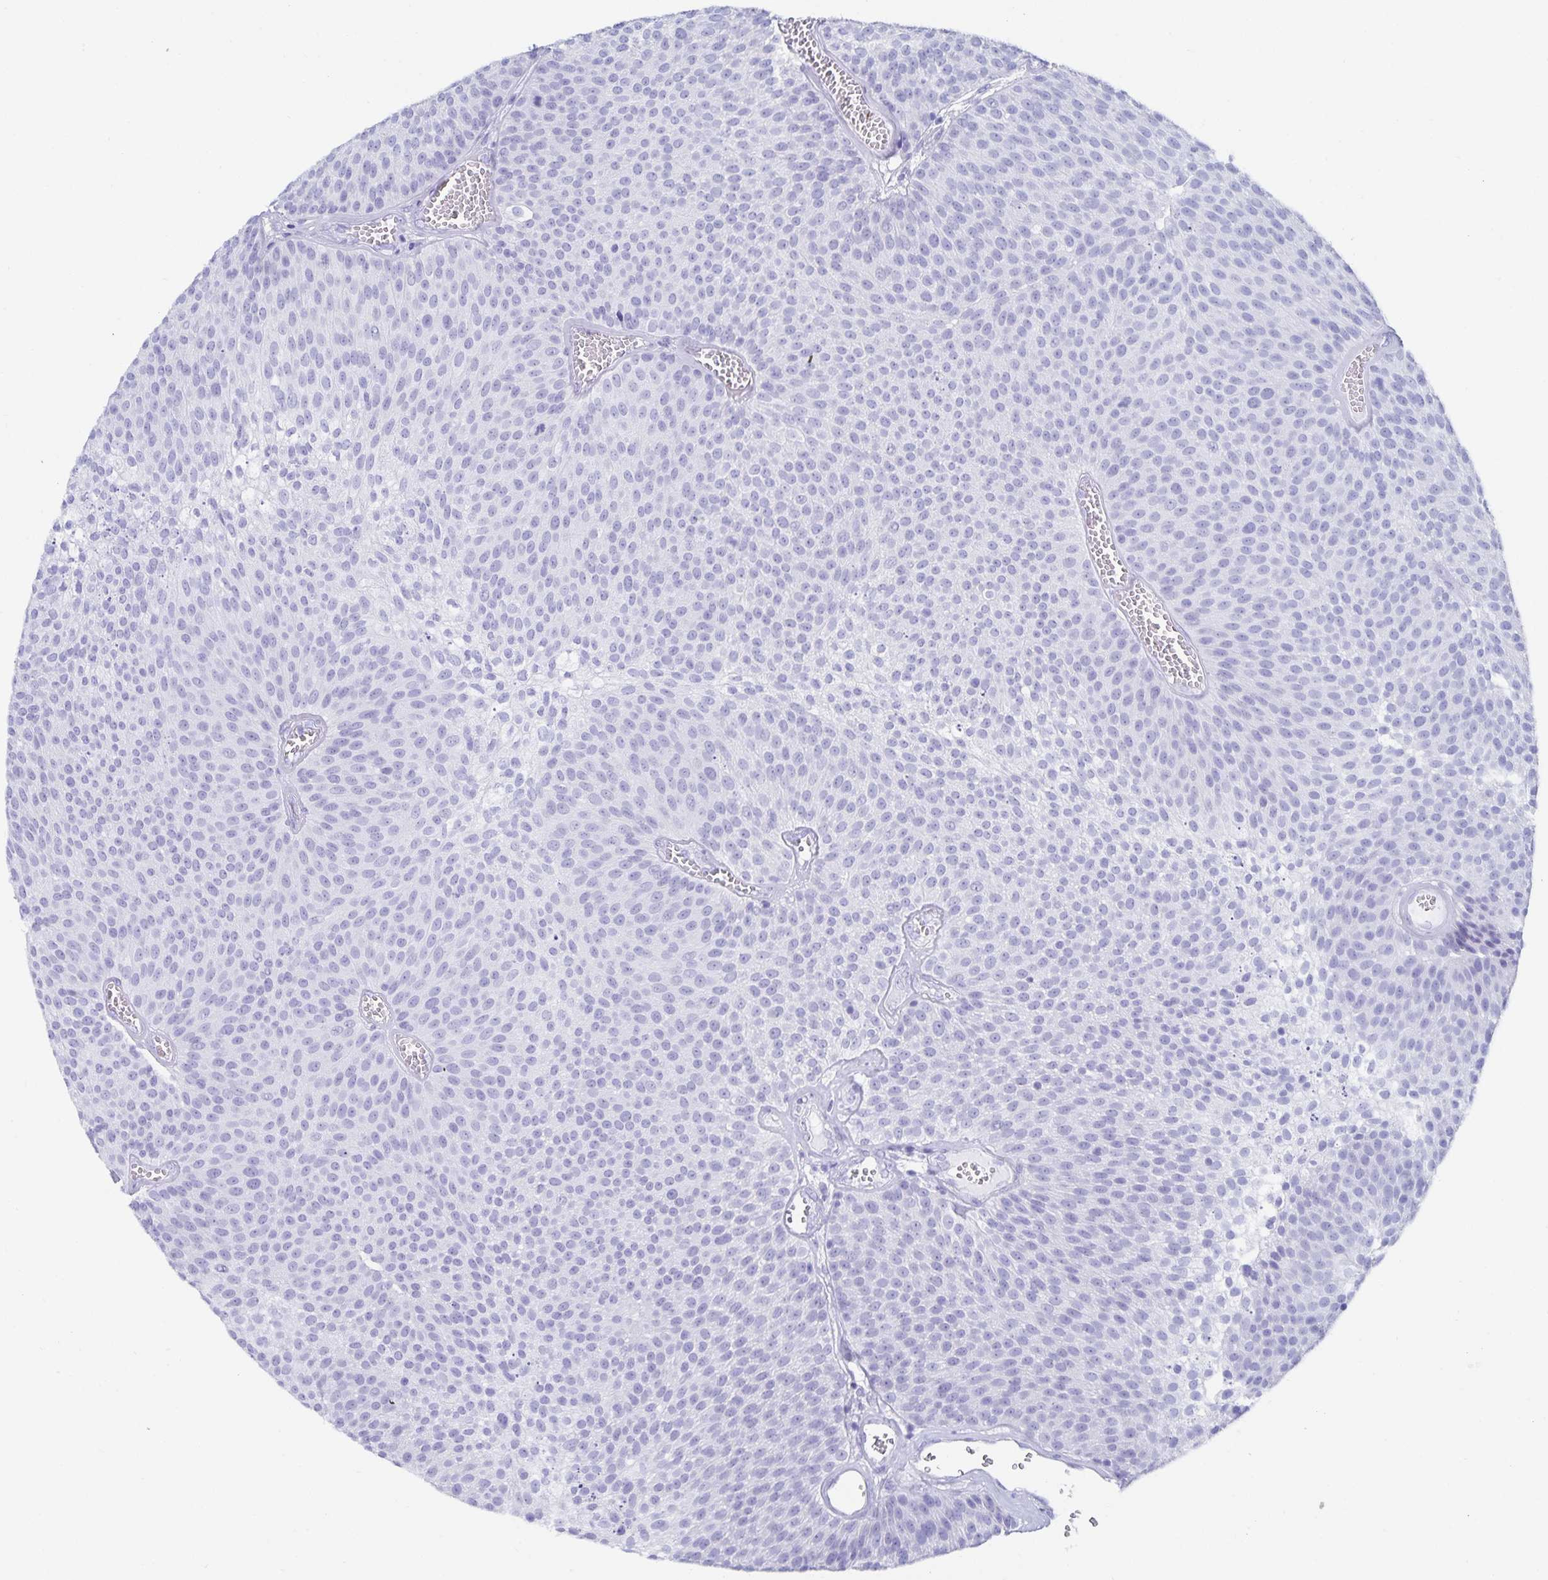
{"staining": {"intensity": "negative", "quantity": "none", "location": "none"}, "tissue": "urothelial cancer", "cell_type": "Tumor cells", "image_type": "cancer", "snomed": [{"axis": "morphology", "description": "Urothelial carcinoma, Low grade"}, {"axis": "topography", "description": "Urinary bladder"}], "caption": "This image is of low-grade urothelial carcinoma stained with immunohistochemistry to label a protein in brown with the nuclei are counter-stained blue. There is no positivity in tumor cells. Brightfield microscopy of immunohistochemistry stained with DAB (brown) and hematoxylin (blue), captured at high magnification.", "gene": "C19orf73", "patient": {"sex": "female", "age": 79}}